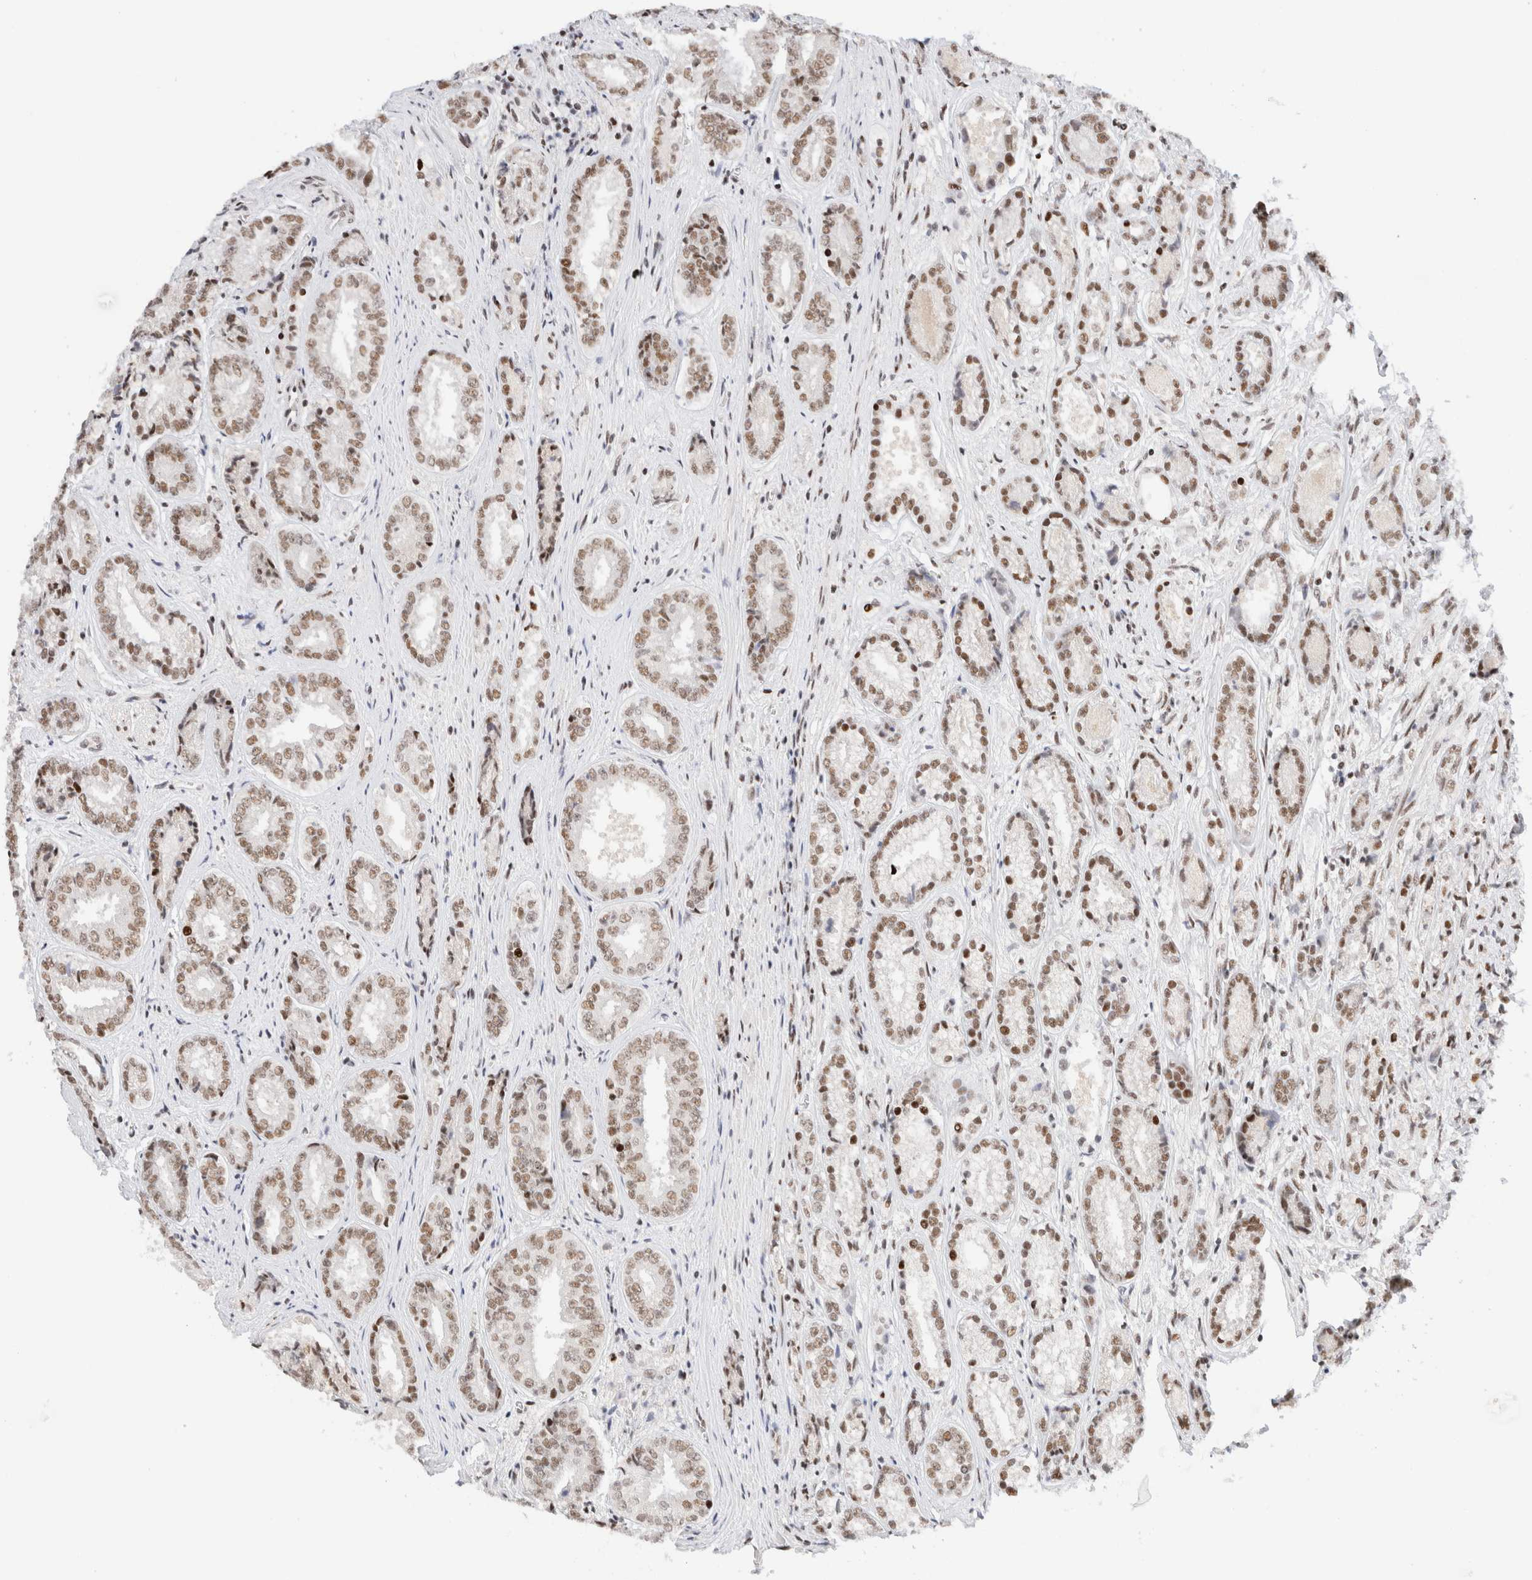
{"staining": {"intensity": "moderate", "quantity": ">75%", "location": "nuclear"}, "tissue": "prostate cancer", "cell_type": "Tumor cells", "image_type": "cancer", "snomed": [{"axis": "morphology", "description": "Adenocarcinoma, High grade"}, {"axis": "topography", "description": "Prostate"}], "caption": "High-magnification brightfield microscopy of high-grade adenocarcinoma (prostate) stained with DAB (3,3'-diaminobenzidine) (brown) and counterstained with hematoxylin (blue). tumor cells exhibit moderate nuclear staining is seen in approximately>75% of cells.", "gene": "ZNF282", "patient": {"sex": "male", "age": 61}}